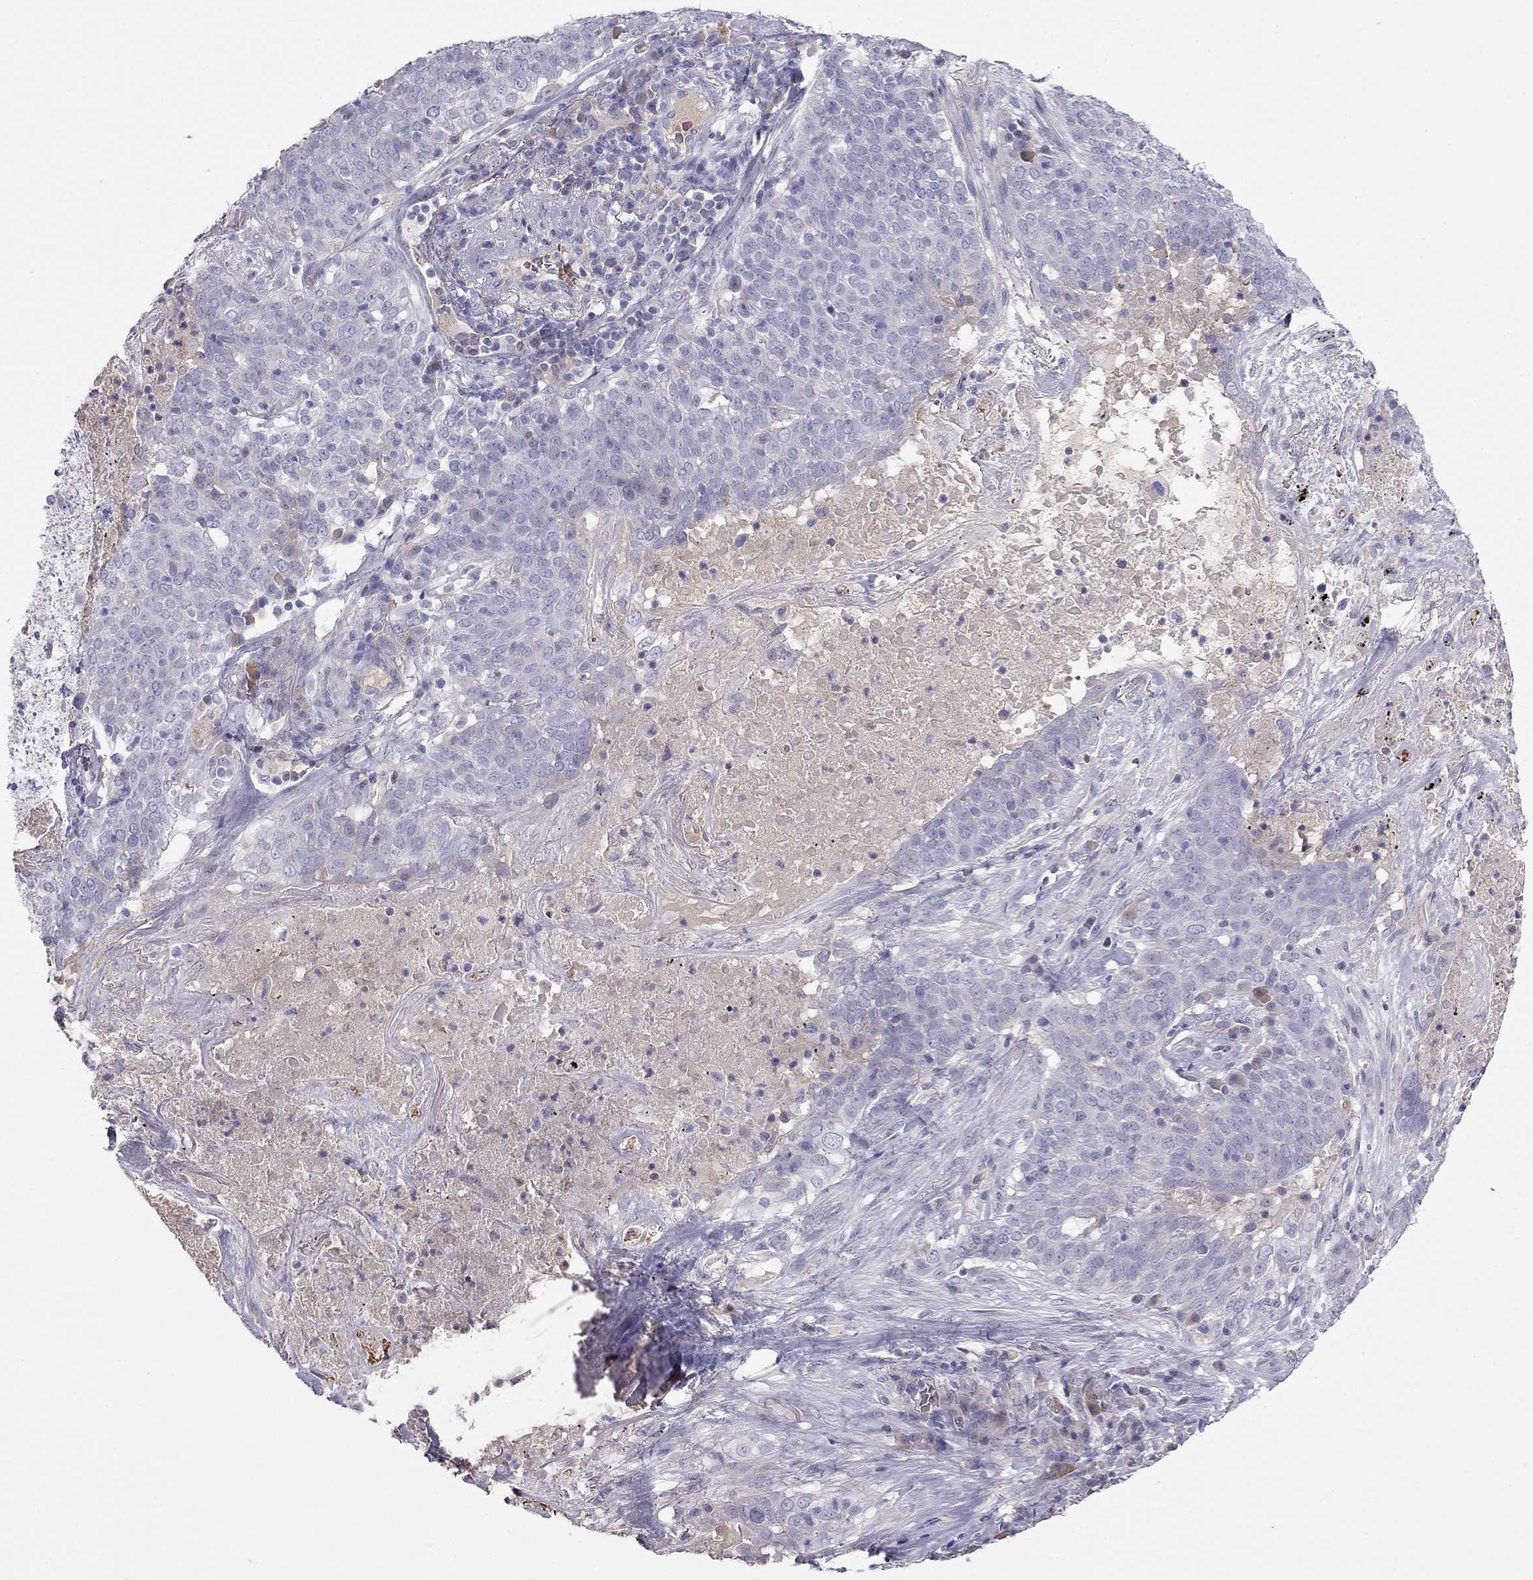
{"staining": {"intensity": "negative", "quantity": "none", "location": "none"}, "tissue": "lung cancer", "cell_type": "Tumor cells", "image_type": "cancer", "snomed": [{"axis": "morphology", "description": "Squamous cell carcinoma, NOS"}, {"axis": "topography", "description": "Lung"}], "caption": "Lung squamous cell carcinoma stained for a protein using IHC demonstrates no staining tumor cells.", "gene": "RHD", "patient": {"sex": "male", "age": 82}}